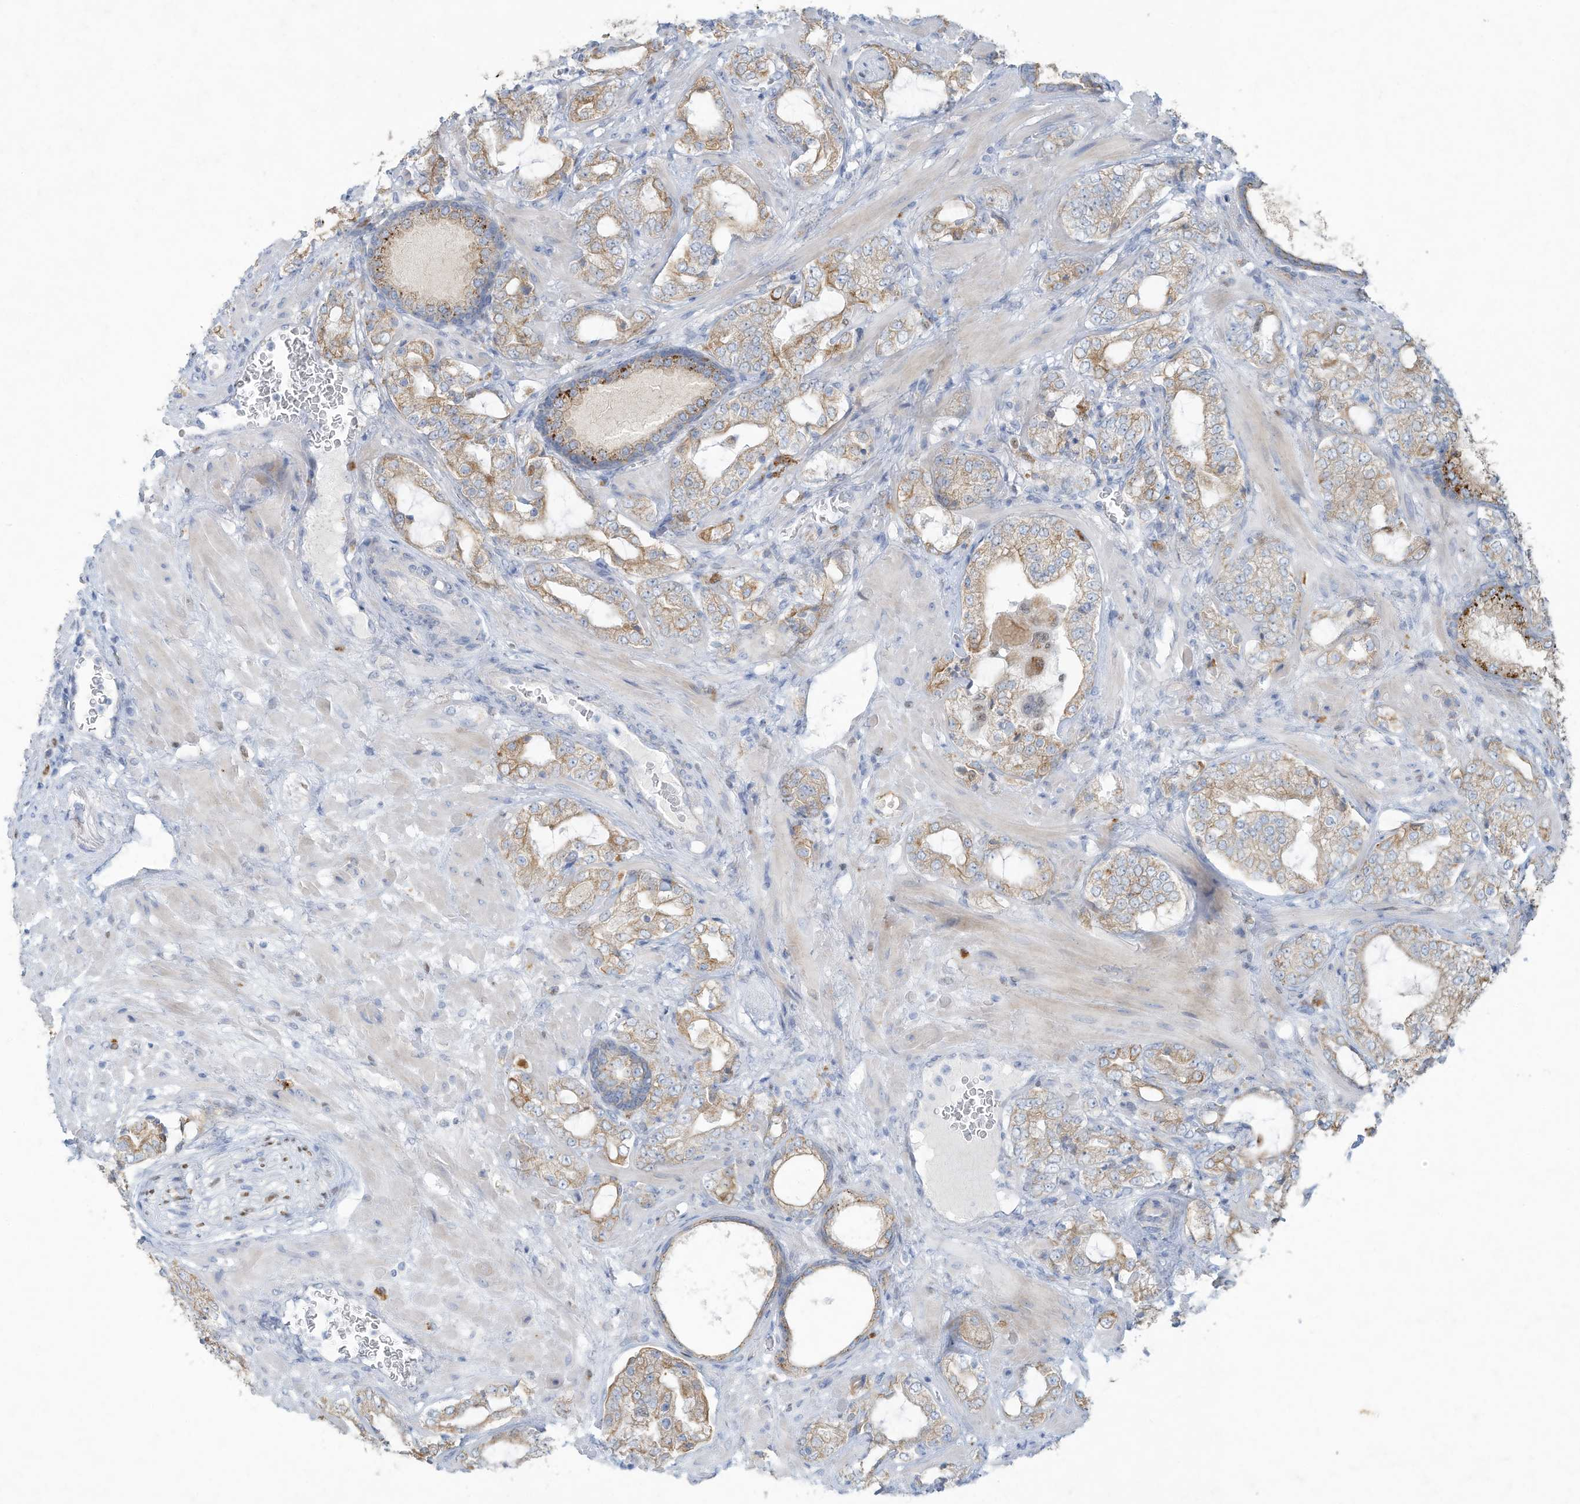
{"staining": {"intensity": "moderate", "quantity": ">75%", "location": "cytoplasmic/membranous"}, "tissue": "prostate cancer", "cell_type": "Tumor cells", "image_type": "cancer", "snomed": [{"axis": "morphology", "description": "Adenocarcinoma, High grade"}, {"axis": "topography", "description": "Prostate"}], "caption": "Prostate adenocarcinoma (high-grade) stained for a protein (brown) shows moderate cytoplasmic/membranous positive staining in approximately >75% of tumor cells.", "gene": "TUBE1", "patient": {"sex": "male", "age": 64}}